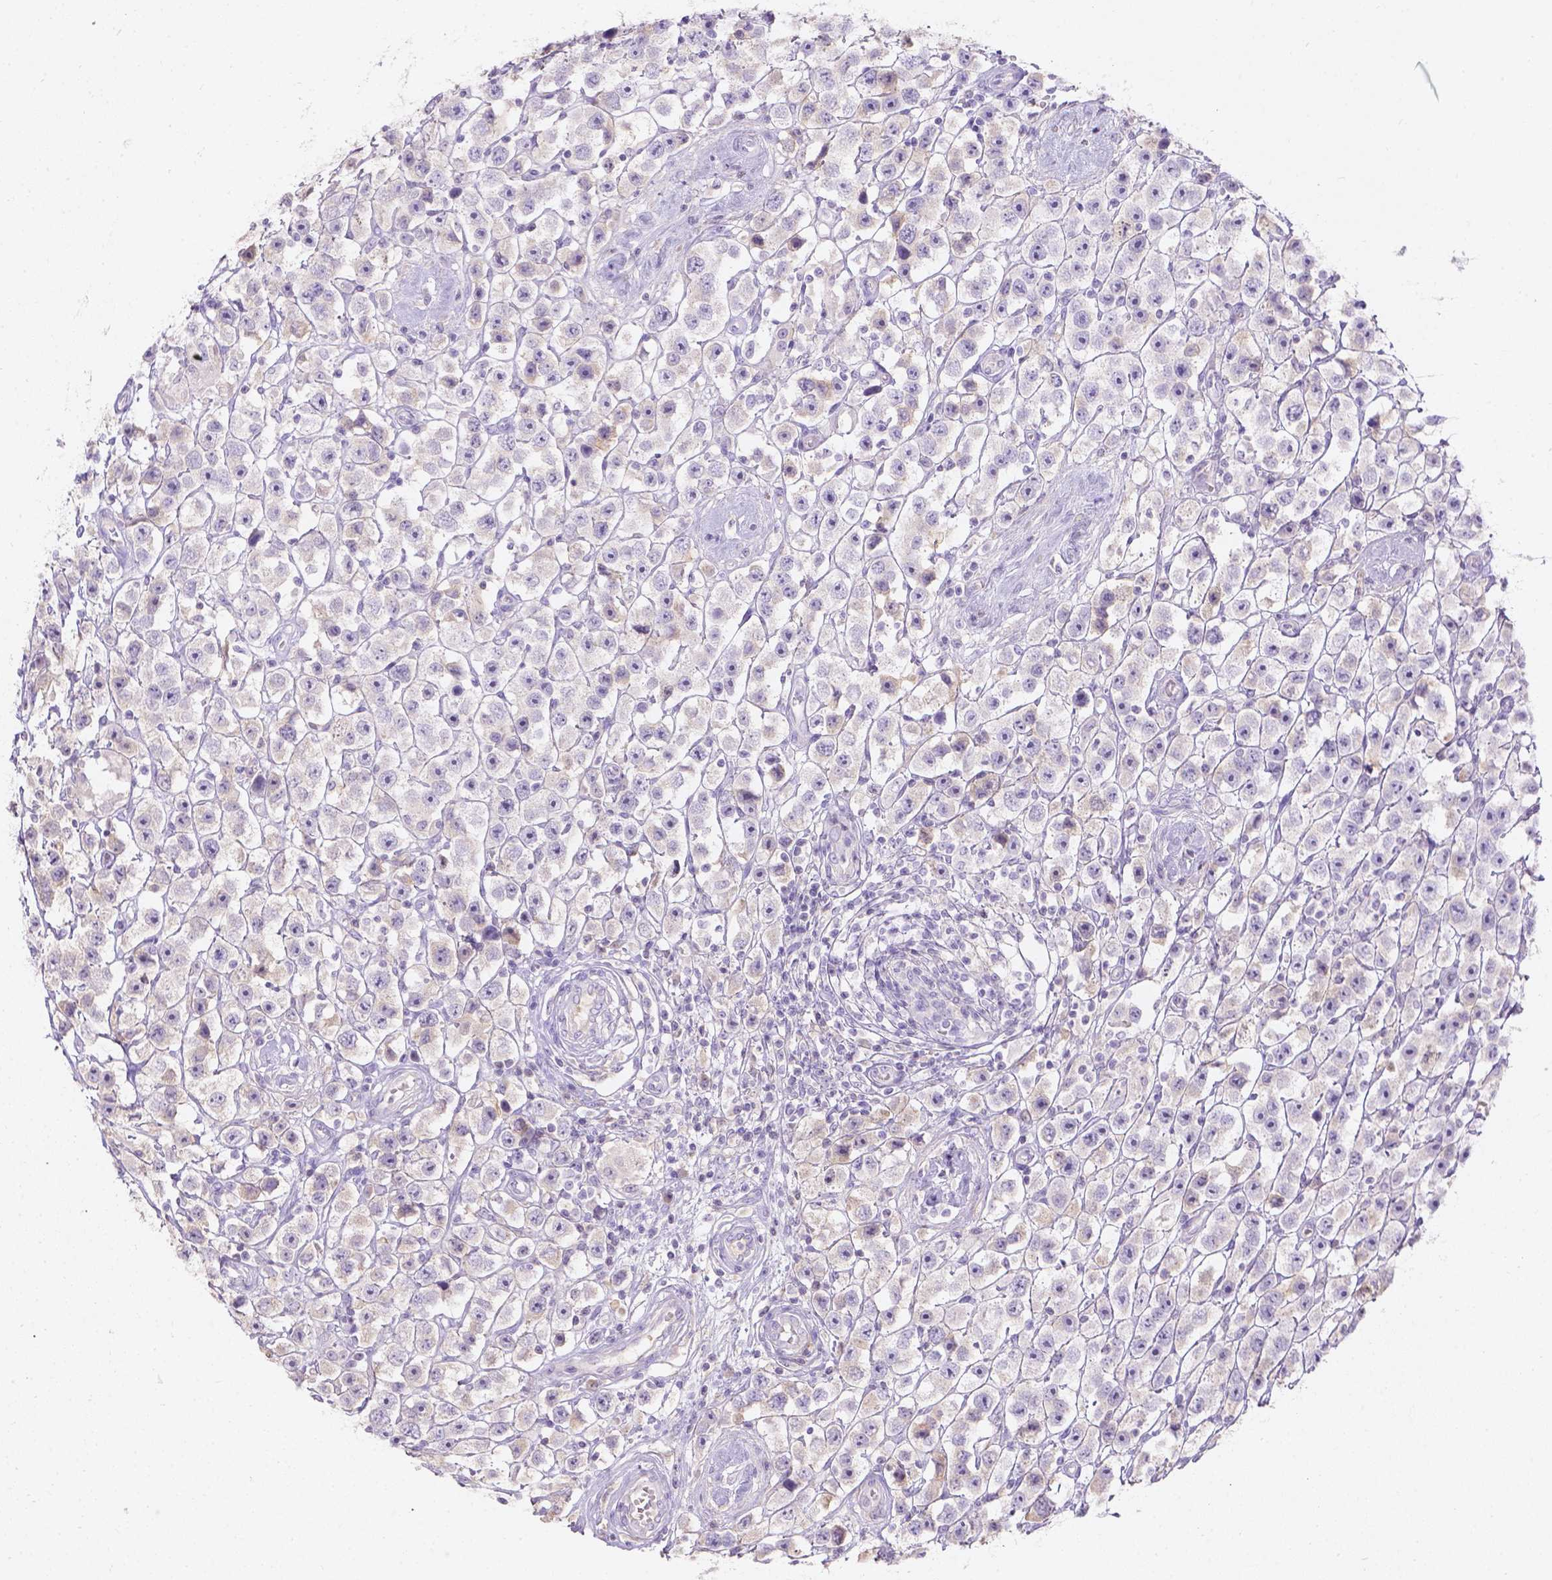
{"staining": {"intensity": "negative", "quantity": "none", "location": "none"}, "tissue": "testis cancer", "cell_type": "Tumor cells", "image_type": "cancer", "snomed": [{"axis": "morphology", "description": "Seminoma, NOS"}, {"axis": "topography", "description": "Testis"}], "caption": "An immunohistochemistry (IHC) histopathology image of seminoma (testis) is shown. There is no staining in tumor cells of seminoma (testis).", "gene": "GAL3ST2", "patient": {"sex": "male", "age": 45}}